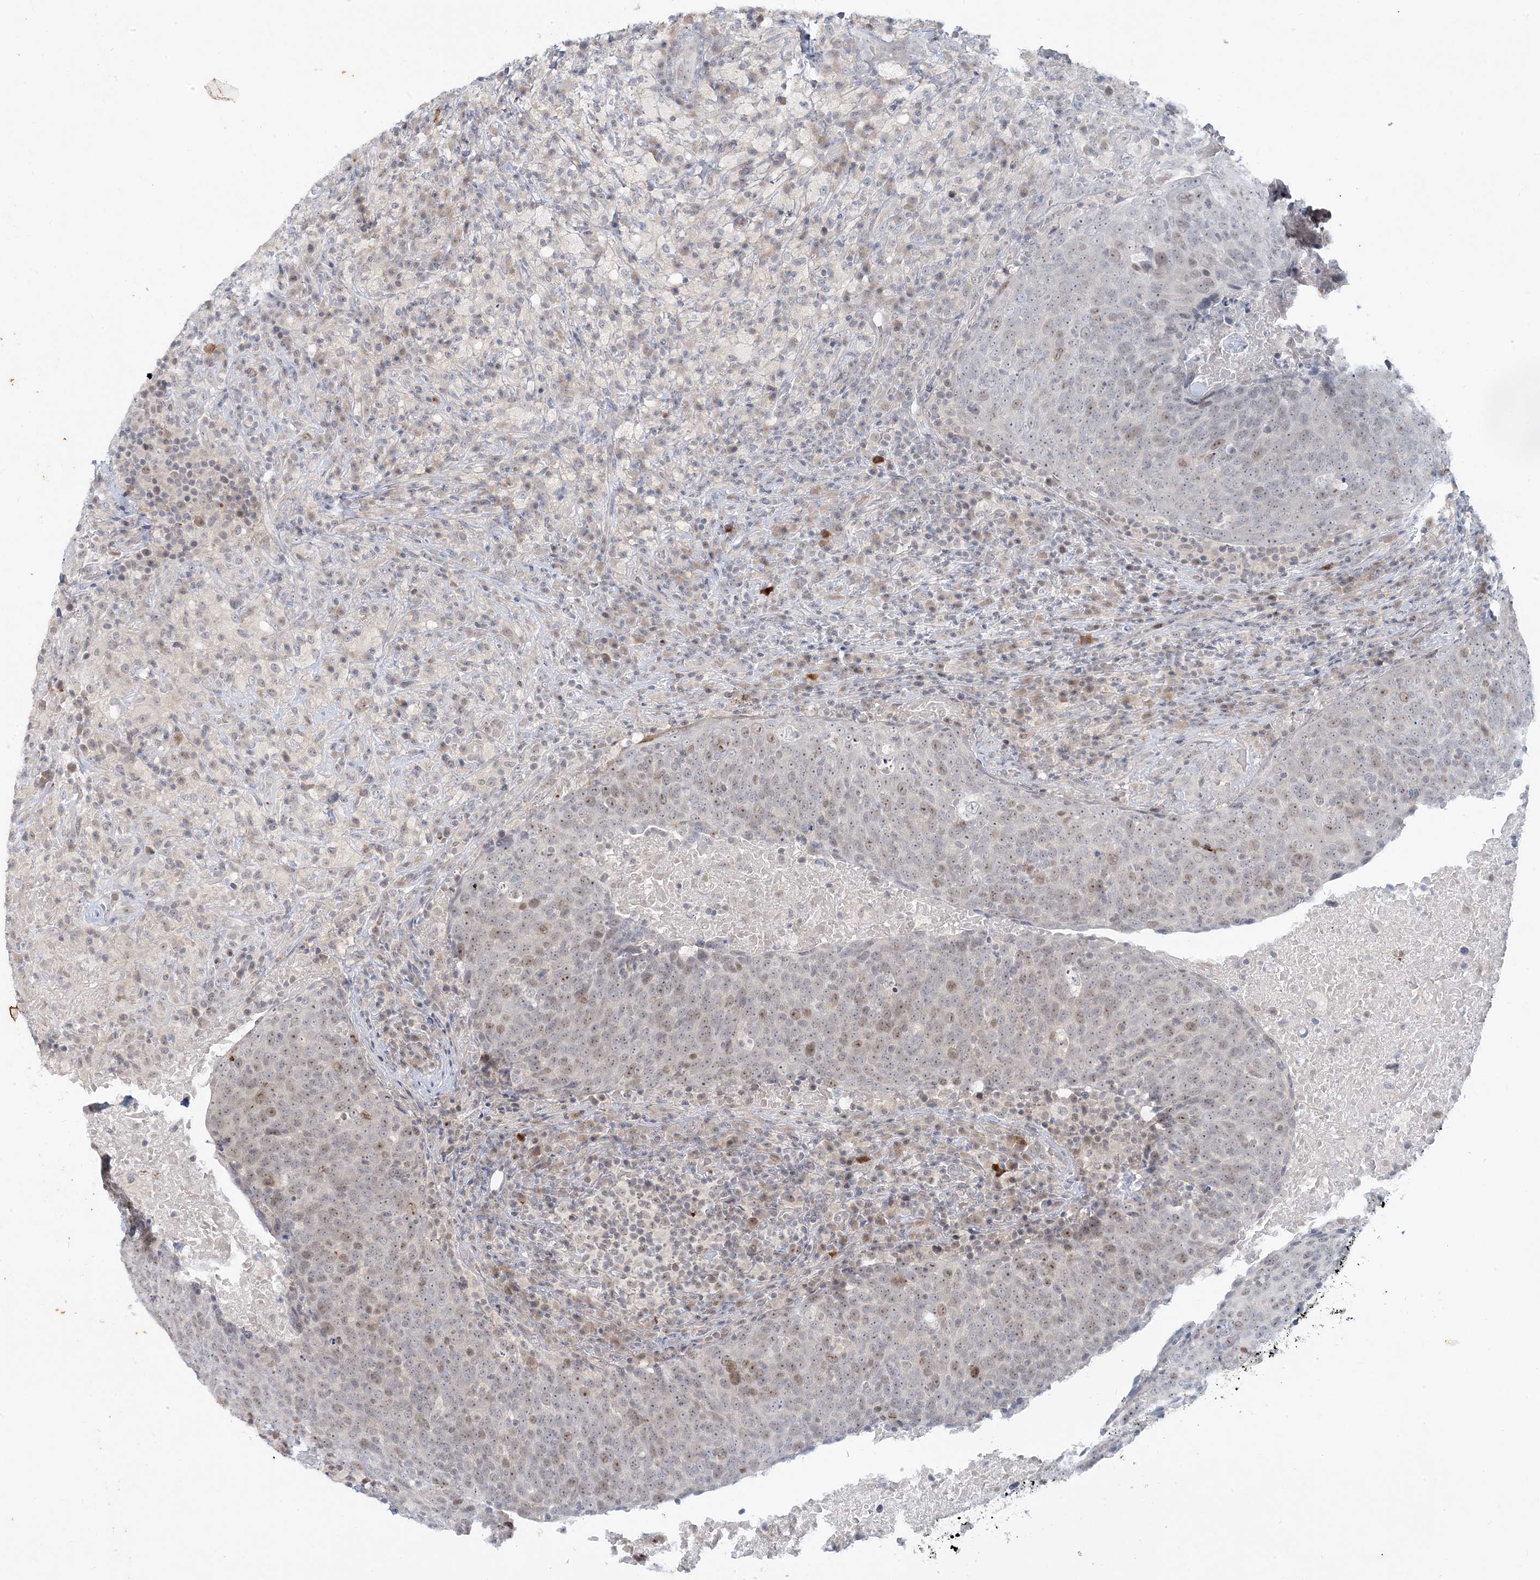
{"staining": {"intensity": "weak", "quantity": "25%-75%", "location": "nuclear"}, "tissue": "head and neck cancer", "cell_type": "Tumor cells", "image_type": "cancer", "snomed": [{"axis": "morphology", "description": "Squamous cell carcinoma, NOS"}, {"axis": "morphology", "description": "Squamous cell carcinoma, metastatic, NOS"}, {"axis": "topography", "description": "Lymph node"}, {"axis": "topography", "description": "Head-Neck"}], "caption": "The immunohistochemical stain labels weak nuclear staining in tumor cells of head and neck squamous cell carcinoma tissue.", "gene": "LEXM", "patient": {"sex": "male", "age": 62}}